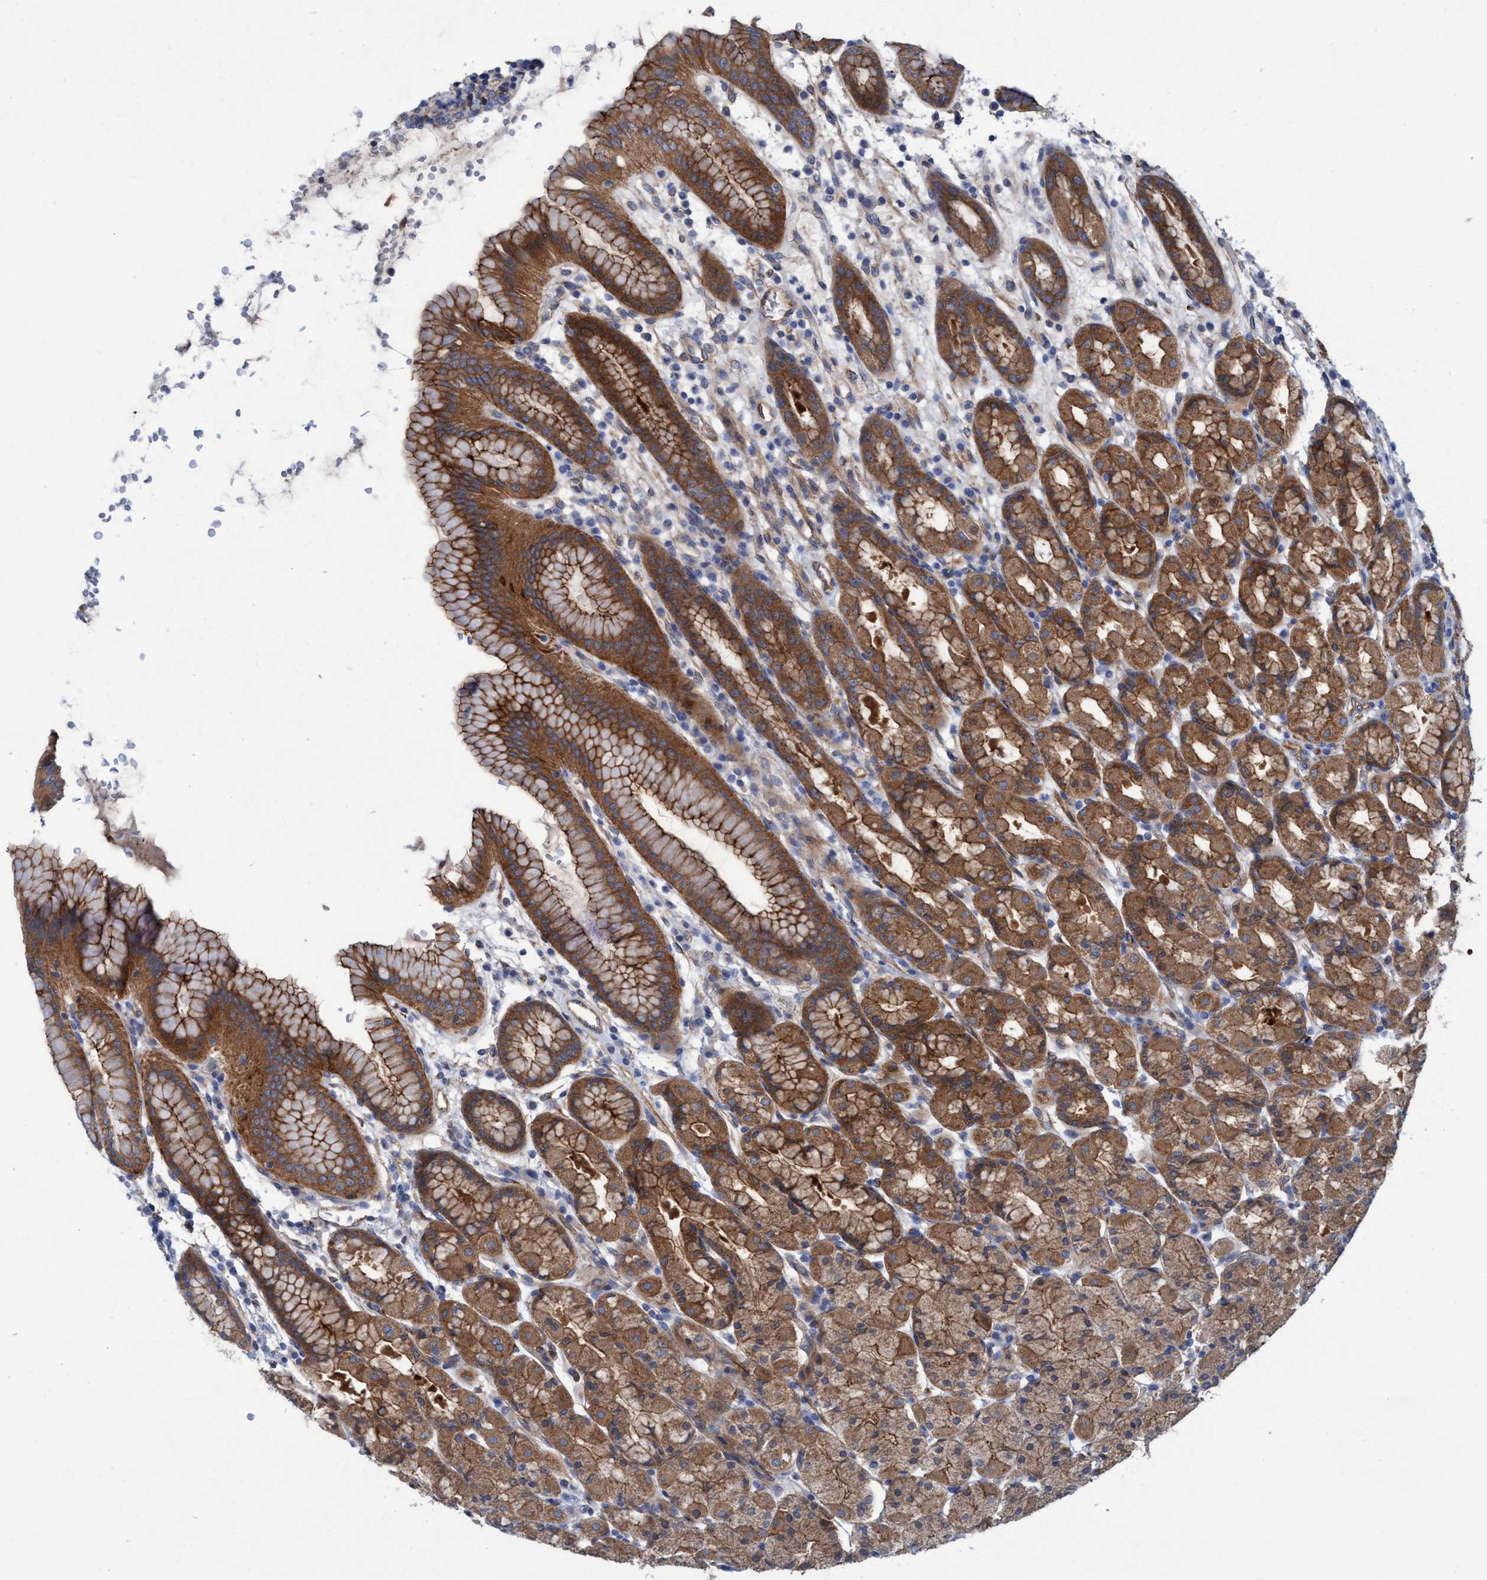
{"staining": {"intensity": "strong", "quantity": ">75%", "location": "cytoplasmic/membranous"}, "tissue": "stomach", "cell_type": "Glandular cells", "image_type": "normal", "snomed": [{"axis": "morphology", "description": "Normal tissue, NOS"}, {"axis": "topography", "description": "Stomach, upper"}], "caption": "This histopathology image demonstrates IHC staining of normal human stomach, with high strong cytoplasmic/membranous positivity in about >75% of glandular cells.", "gene": "GULP1", "patient": {"sex": "male", "age": 68}}